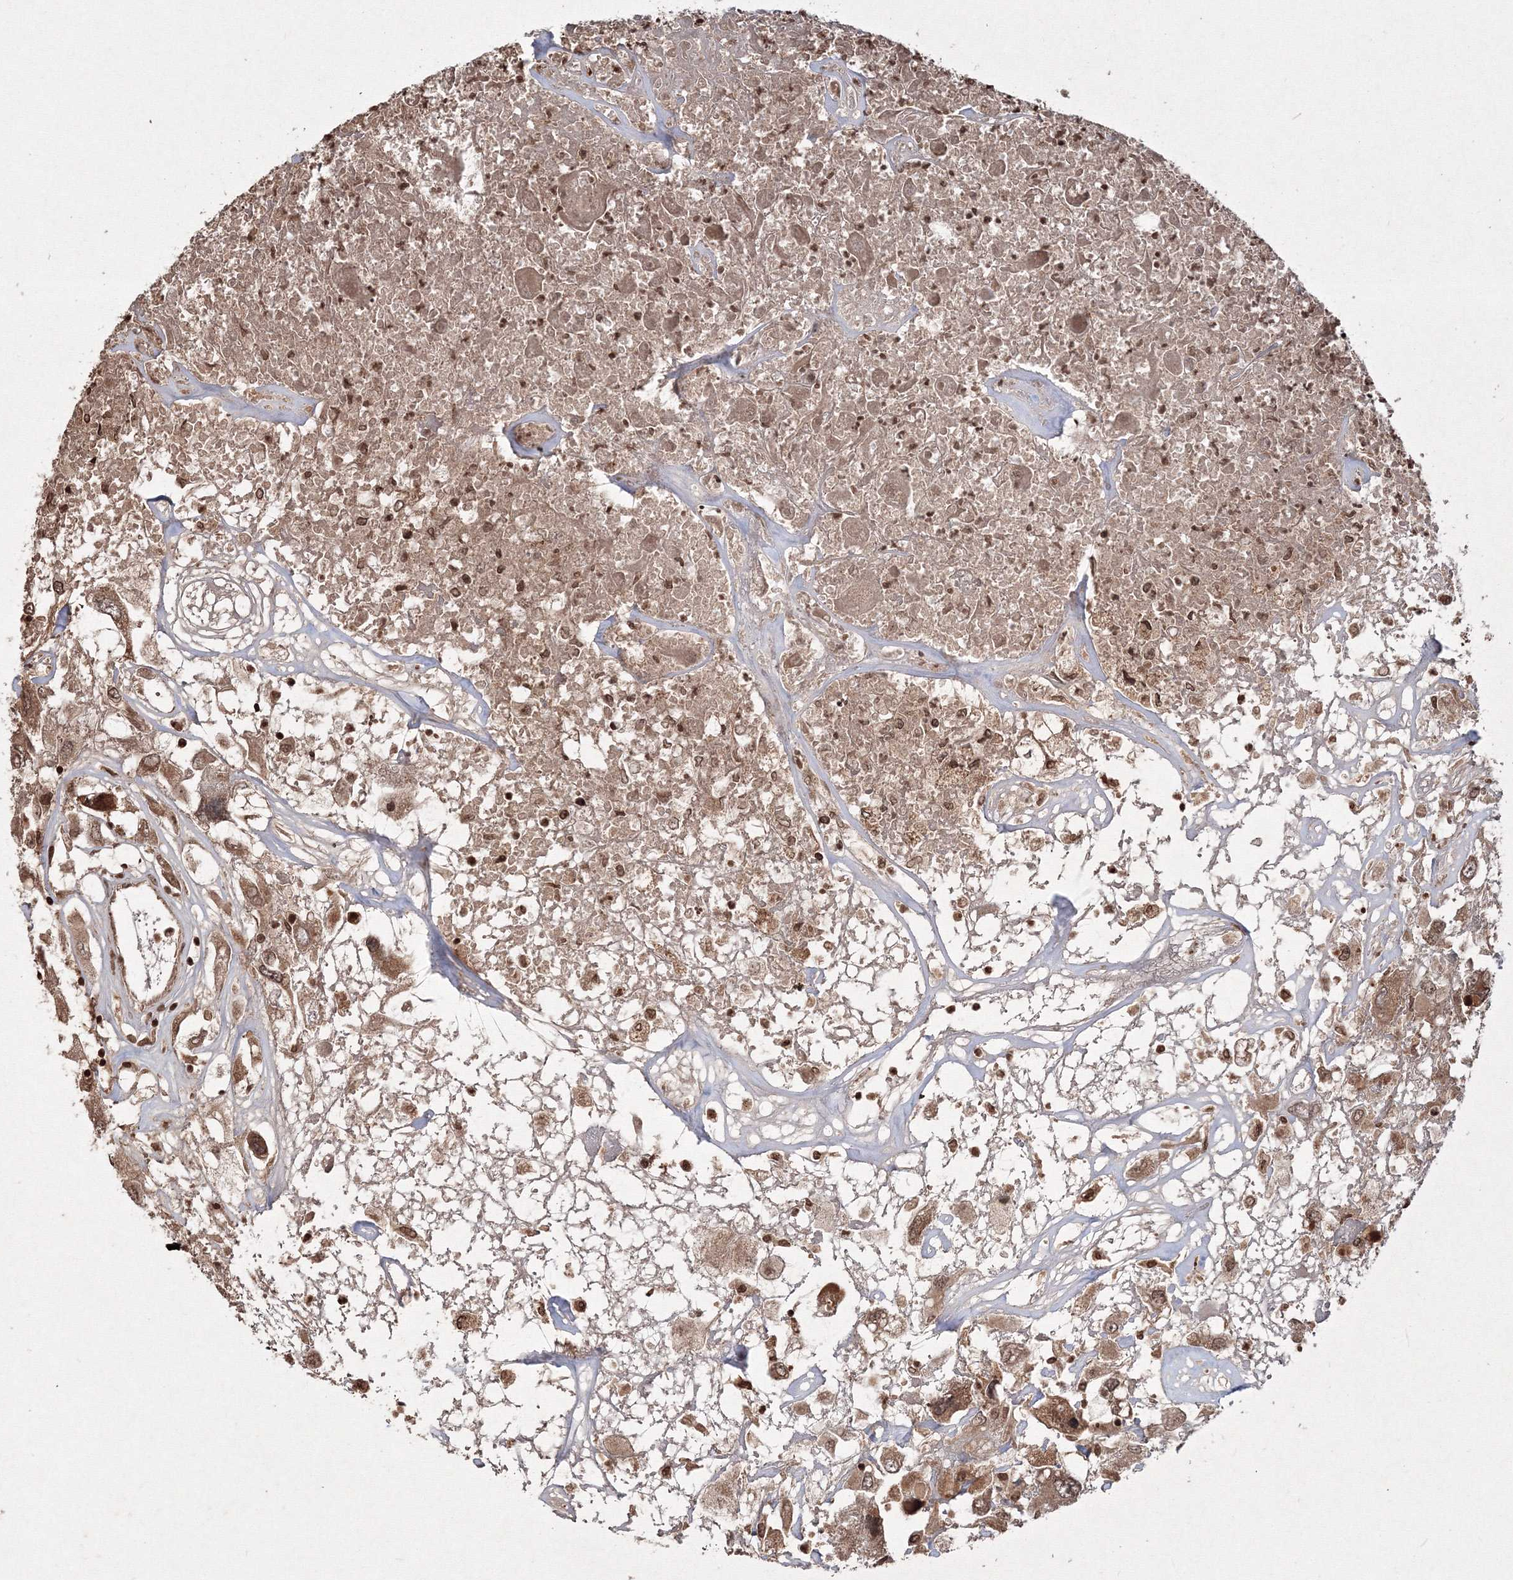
{"staining": {"intensity": "strong", "quantity": ">75%", "location": "cytoplasmic/membranous"}, "tissue": "renal cancer", "cell_type": "Tumor cells", "image_type": "cancer", "snomed": [{"axis": "morphology", "description": "Adenocarcinoma, NOS"}, {"axis": "topography", "description": "Kidney"}], "caption": "Renal cancer tissue displays strong cytoplasmic/membranous positivity in approximately >75% of tumor cells, visualized by immunohistochemistry.", "gene": "PEX13", "patient": {"sex": "female", "age": 52}}